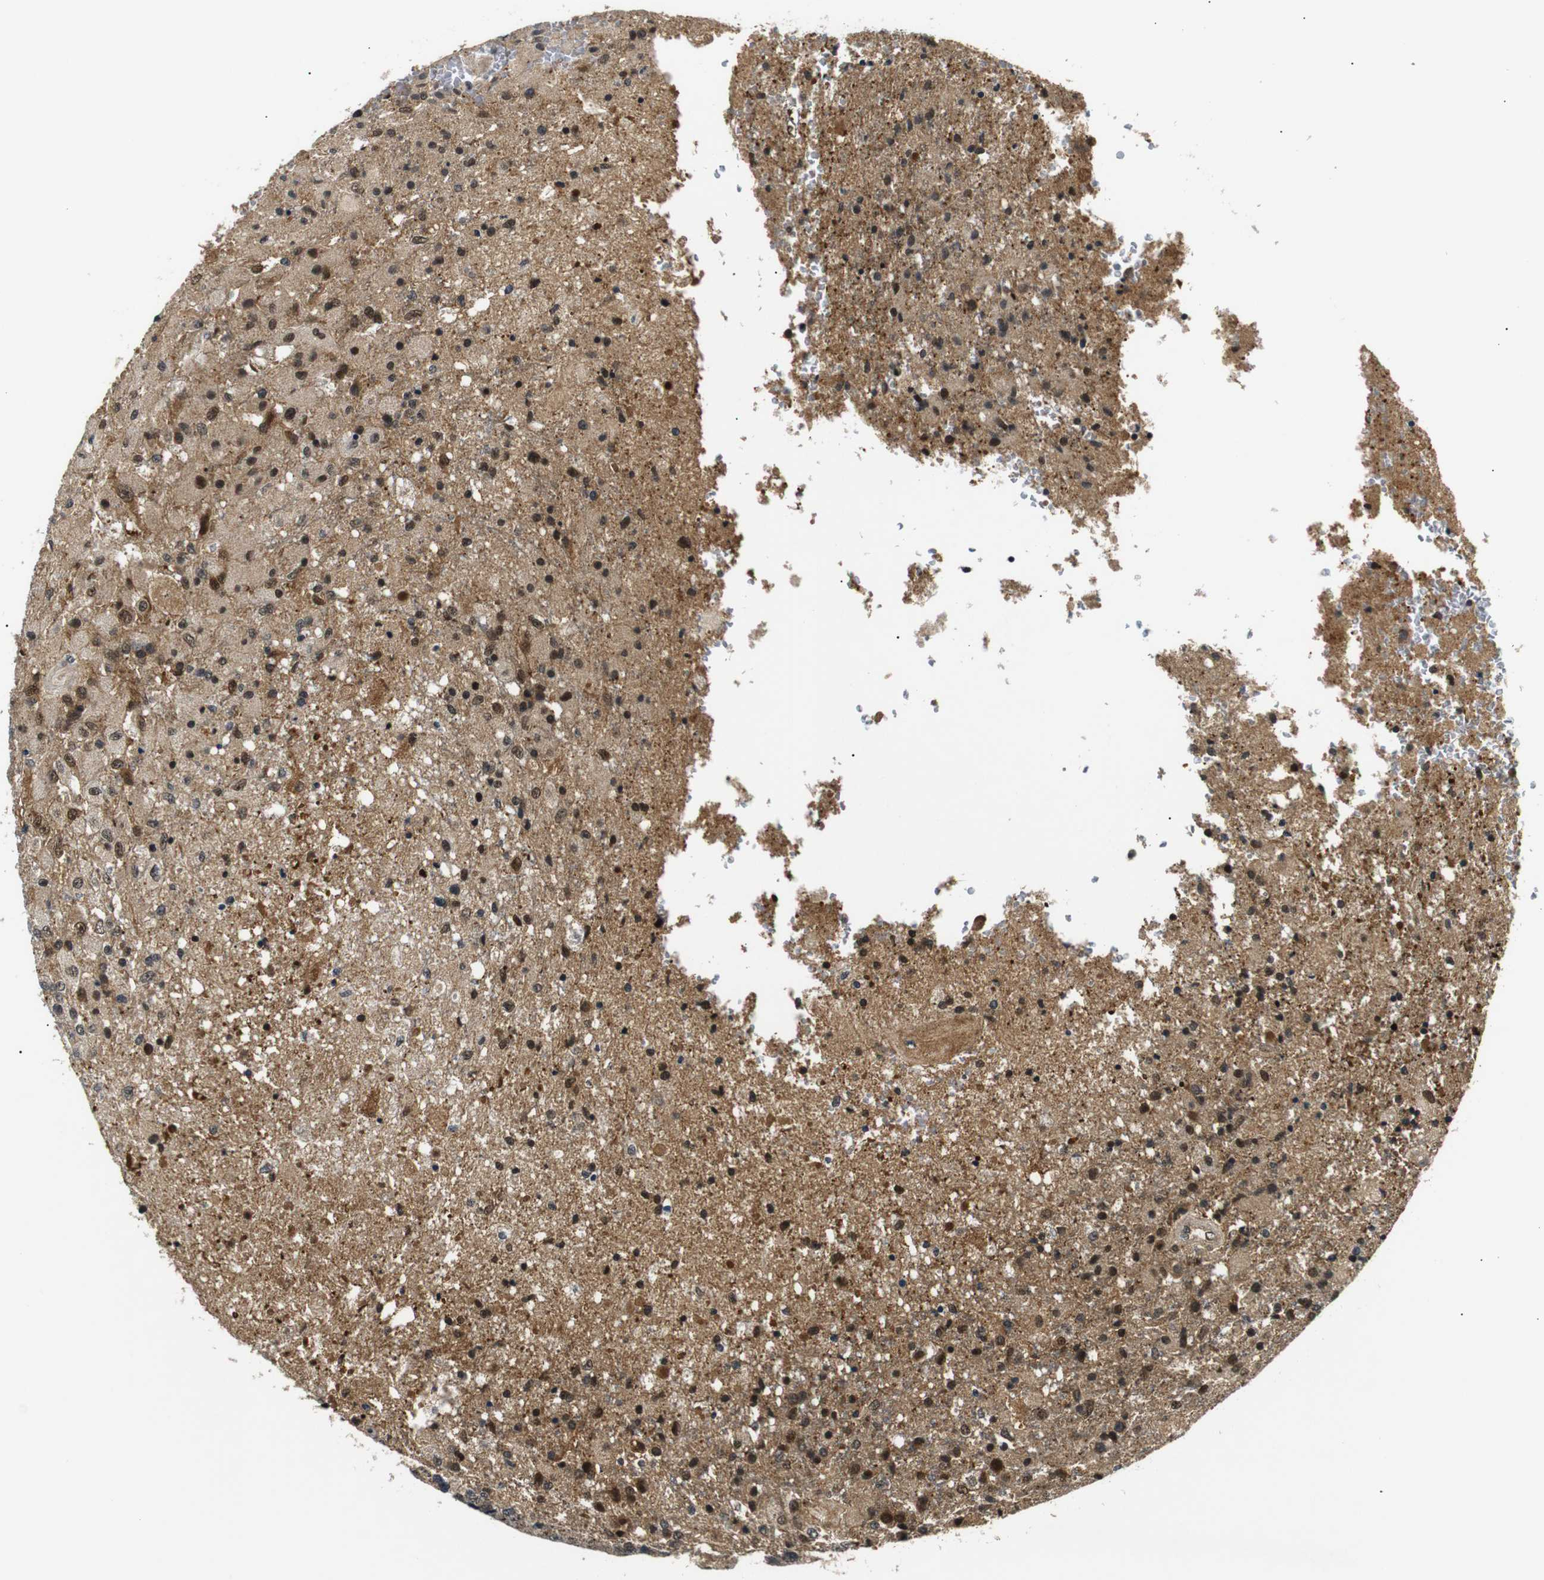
{"staining": {"intensity": "moderate", "quantity": ">75%", "location": "cytoplasmic/membranous,nuclear"}, "tissue": "glioma", "cell_type": "Tumor cells", "image_type": "cancer", "snomed": [{"axis": "morphology", "description": "Normal tissue, NOS"}, {"axis": "morphology", "description": "Glioma, malignant, High grade"}, {"axis": "topography", "description": "Cerebral cortex"}], "caption": "Glioma was stained to show a protein in brown. There is medium levels of moderate cytoplasmic/membranous and nuclear expression in approximately >75% of tumor cells. The protein is stained brown, and the nuclei are stained in blue (DAB IHC with brightfield microscopy, high magnification).", "gene": "SKP1", "patient": {"sex": "male", "age": 77}}